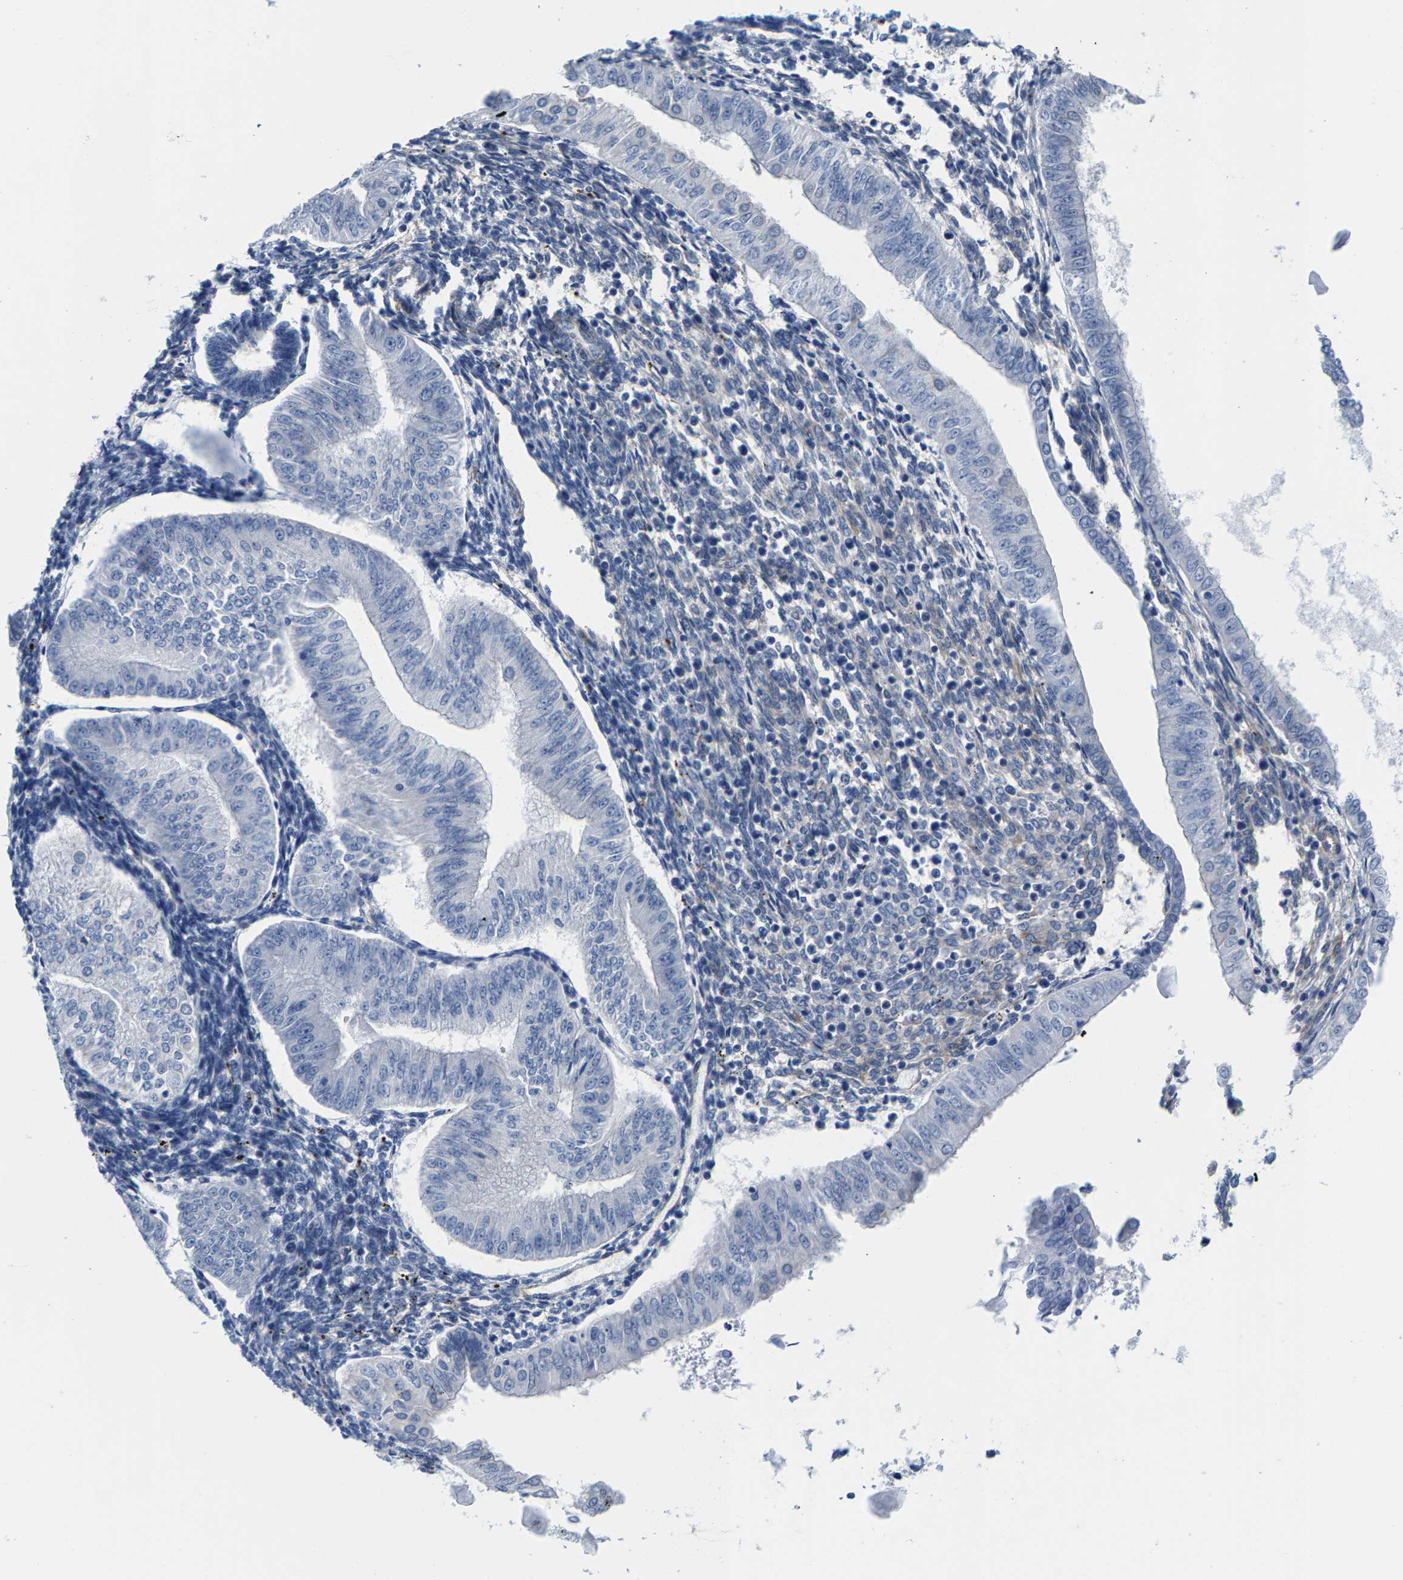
{"staining": {"intensity": "negative", "quantity": "none", "location": "none"}, "tissue": "endometrial cancer", "cell_type": "Tumor cells", "image_type": "cancer", "snomed": [{"axis": "morphology", "description": "Normal tissue, NOS"}, {"axis": "morphology", "description": "Adenocarcinoma, NOS"}, {"axis": "topography", "description": "Endometrium"}], "caption": "Image shows no significant protein expression in tumor cells of endometrial cancer. (Brightfield microscopy of DAB immunohistochemistry (IHC) at high magnification).", "gene": "DSCAM", "patient": {"sex": "female", "age": 53}}